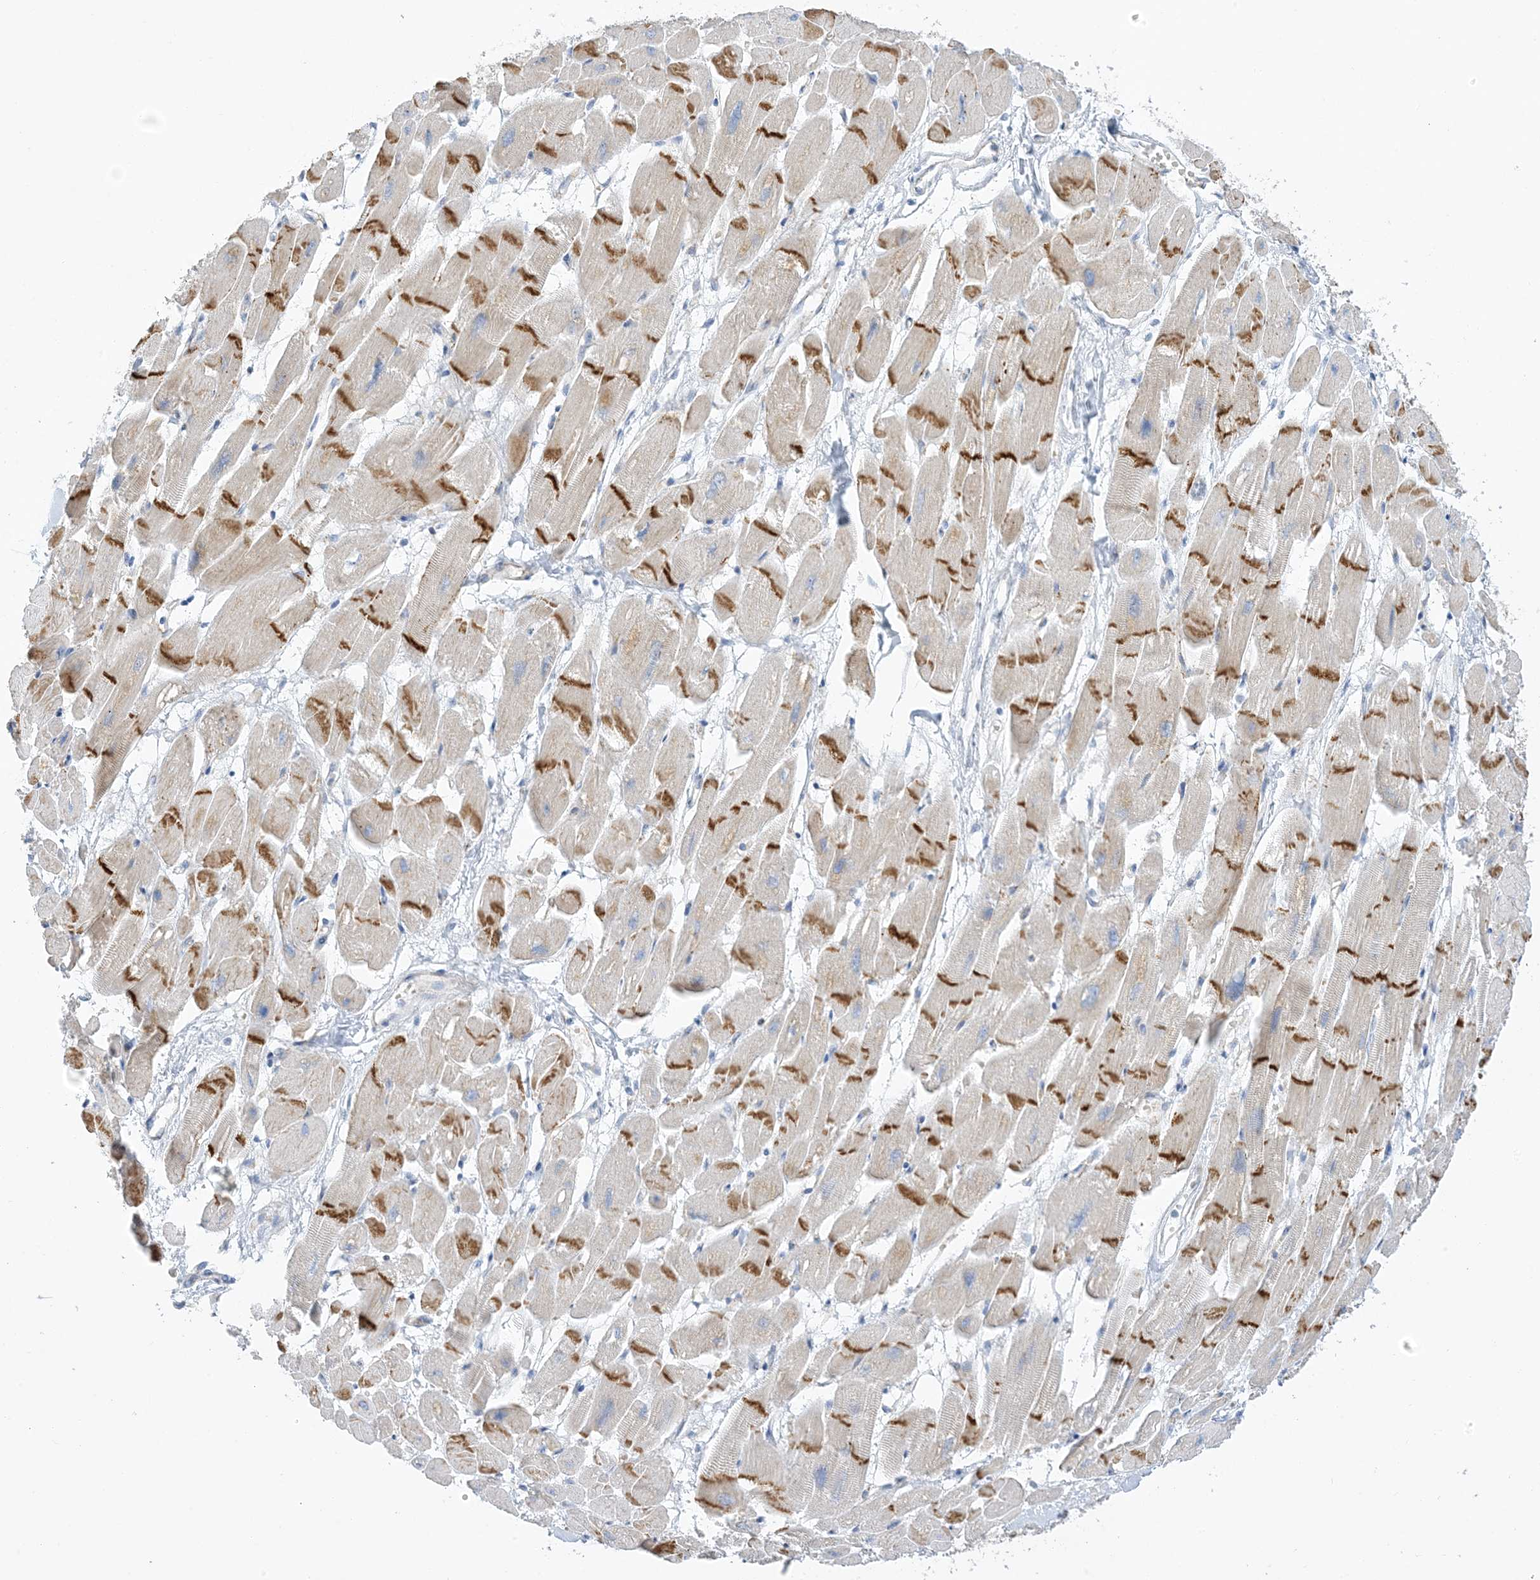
{"staining": {"intensity": "moderate", "quantity": "25%-75%", "location": "cytoplasmic/membranous"}, "tissue": "heart muscle", "cell_type": "Cardiomyocytes", "image_type": "normal", "snomed": [{"axis": "morphology", "description": "Normal tissue, NOS"}, {"axis": "topography", "description": "Heart"}], "caption": "Immunohistochemistry photomicrograph of benign heart muscle: heart muscle stained using immunohistochemistry (IHC) reveals medium levels of moderate protein expression localized specifically in the cytoplasmic/membranous of cardiomyocytes, appearing as a cytoplasmic/membranous brown color.", "gene": "XIRP2", "patient": {"sex": "female", "age": 54}}